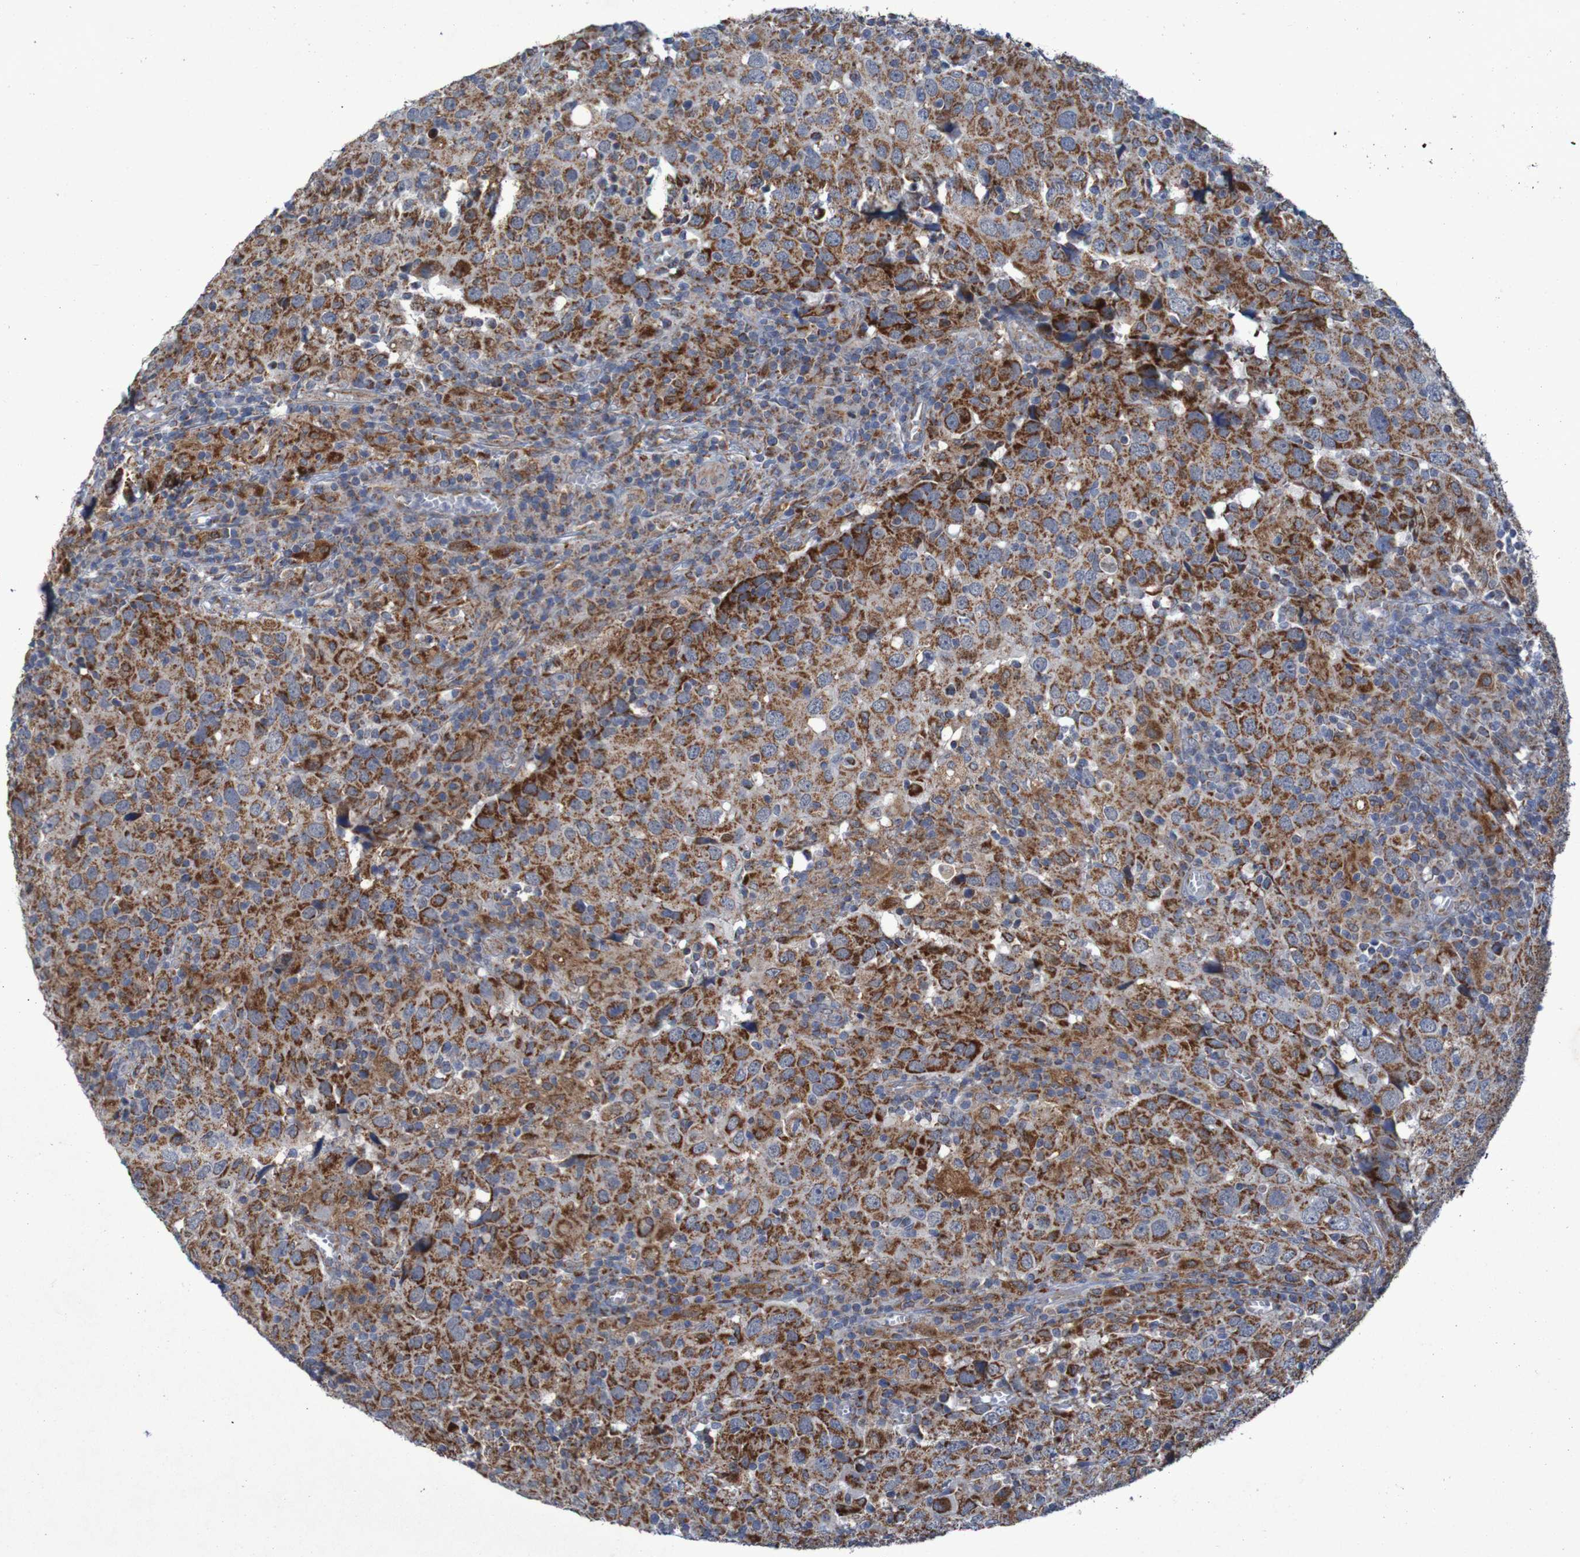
{"staining": {"intensity": "strong", "quantity": ">75%", "location": "cytoplasmic/membranous"}, "tissue": "head and neck cancer", "cell_type": "Tumor cells", "image_type": "cancer", "snomed": [{"axis": "morphology", "description": "Adenocarcinoma, NOS"}, {"axis": "topography", "description": "Salivary gland"}, {"axis": "topography", "description": "Head-Neck"}], "caption": "Protein expression analysis of human head and neck cancer (adenocarcinoma) reveals strong cytoplasmic/membranous expression in about >75% of tumor cells. (DAB (3,3'-diaminobenzidine) = brown stain, brightfield microscopy at high magnification).", "gene": "CCDC51", "patient": {"sex": "female", "age": 65}}